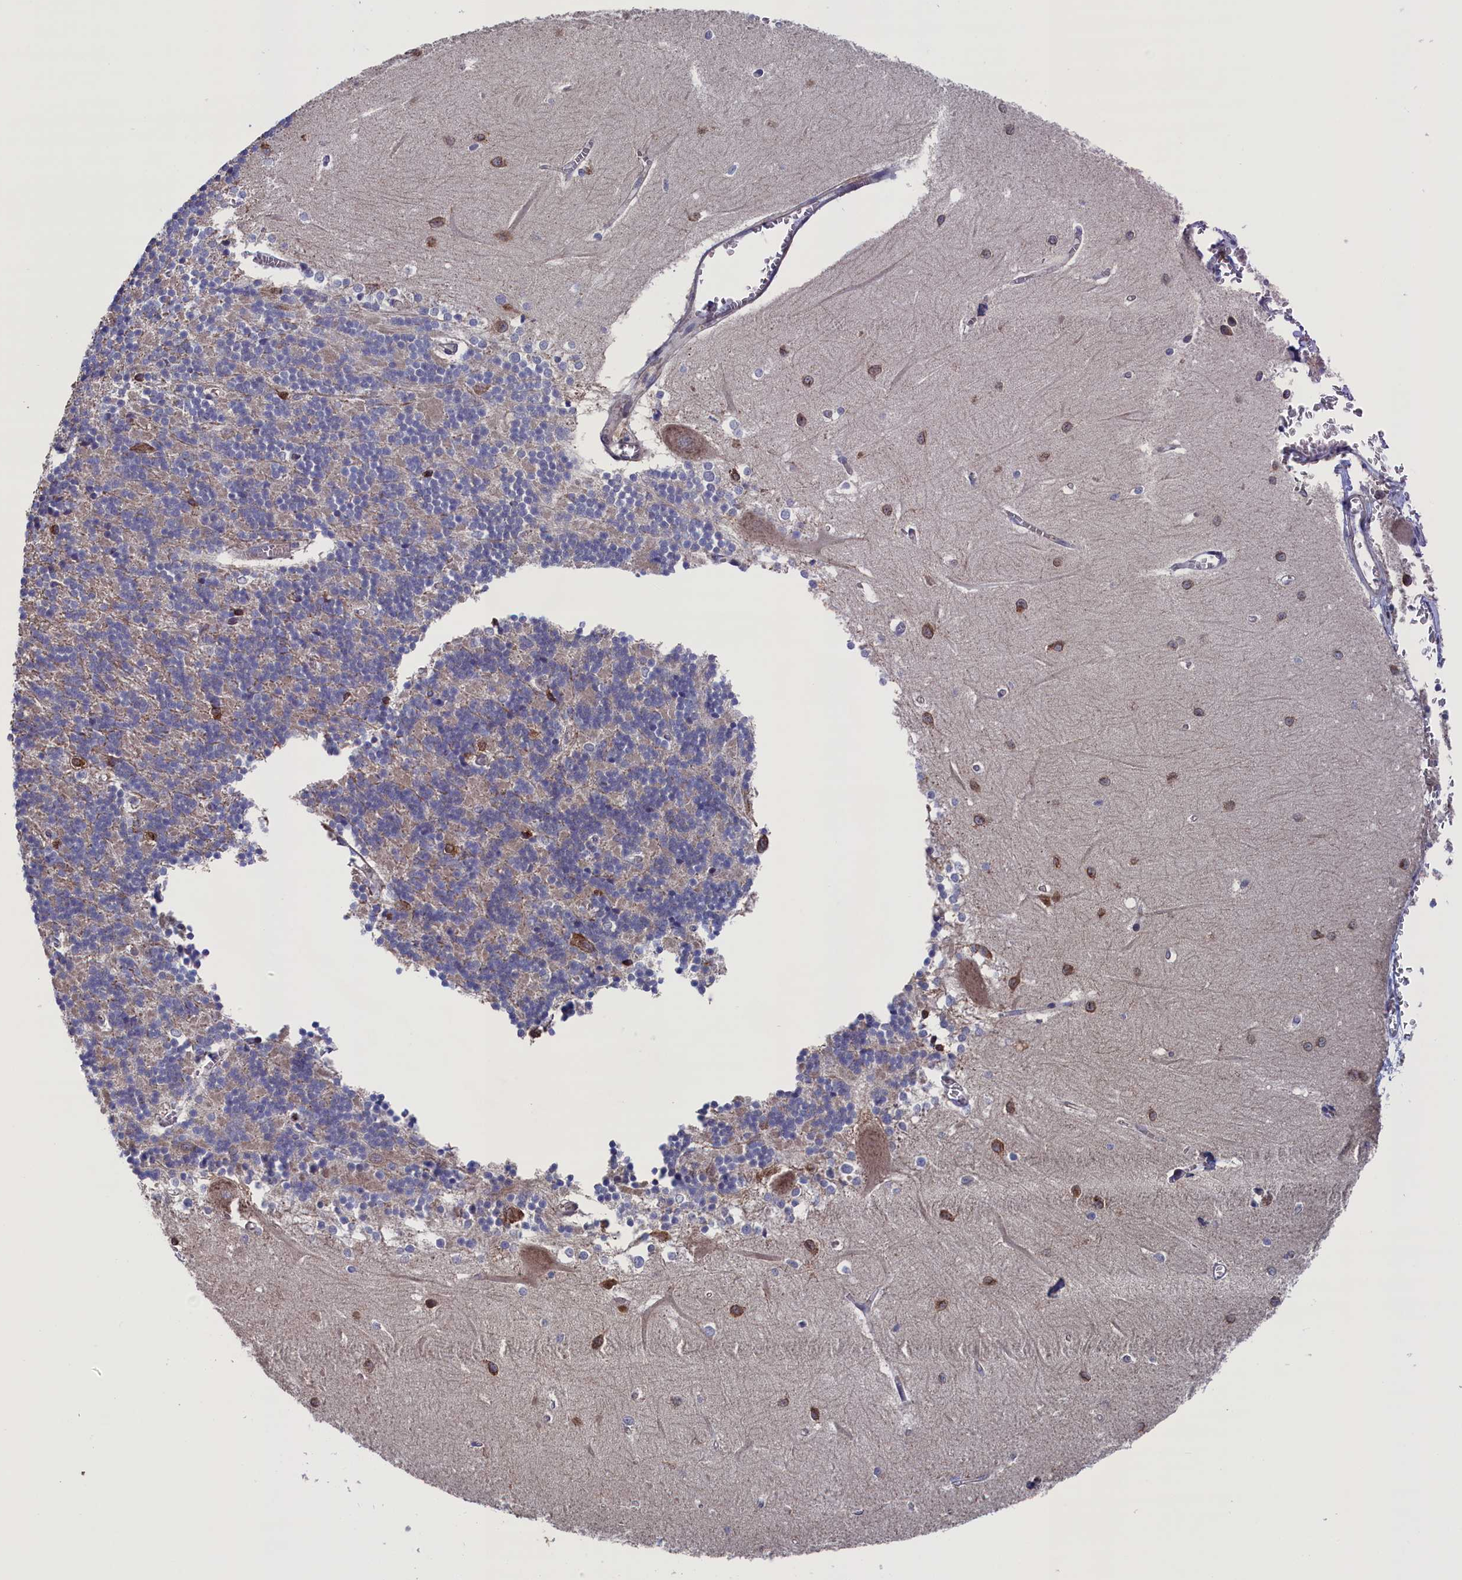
{"staining": {"intensity": "weak", "quantity": "<25%", "location": "cytoplasmic/membranous"}, "tissue": "cerebellum", "cell_type": "Cells in granular layer", "image_type": "normal", "snomed": [{"axis": "morphology", "description": "Normal tissue, NOS"}, {"axis": "topography", "description": "Cerebellum"}], "caption": "A high-resolution photomicrograph shows immunohistochemistry (IHC) staining of normal cerebellum, which demonstrates no significant expression in cells in granular layer. (DAB immunohistochemistry visualized using brightfield microscopy, high magnification).", "gene": "SPATA13", "patient": {"sex": "male", "age": 37}}